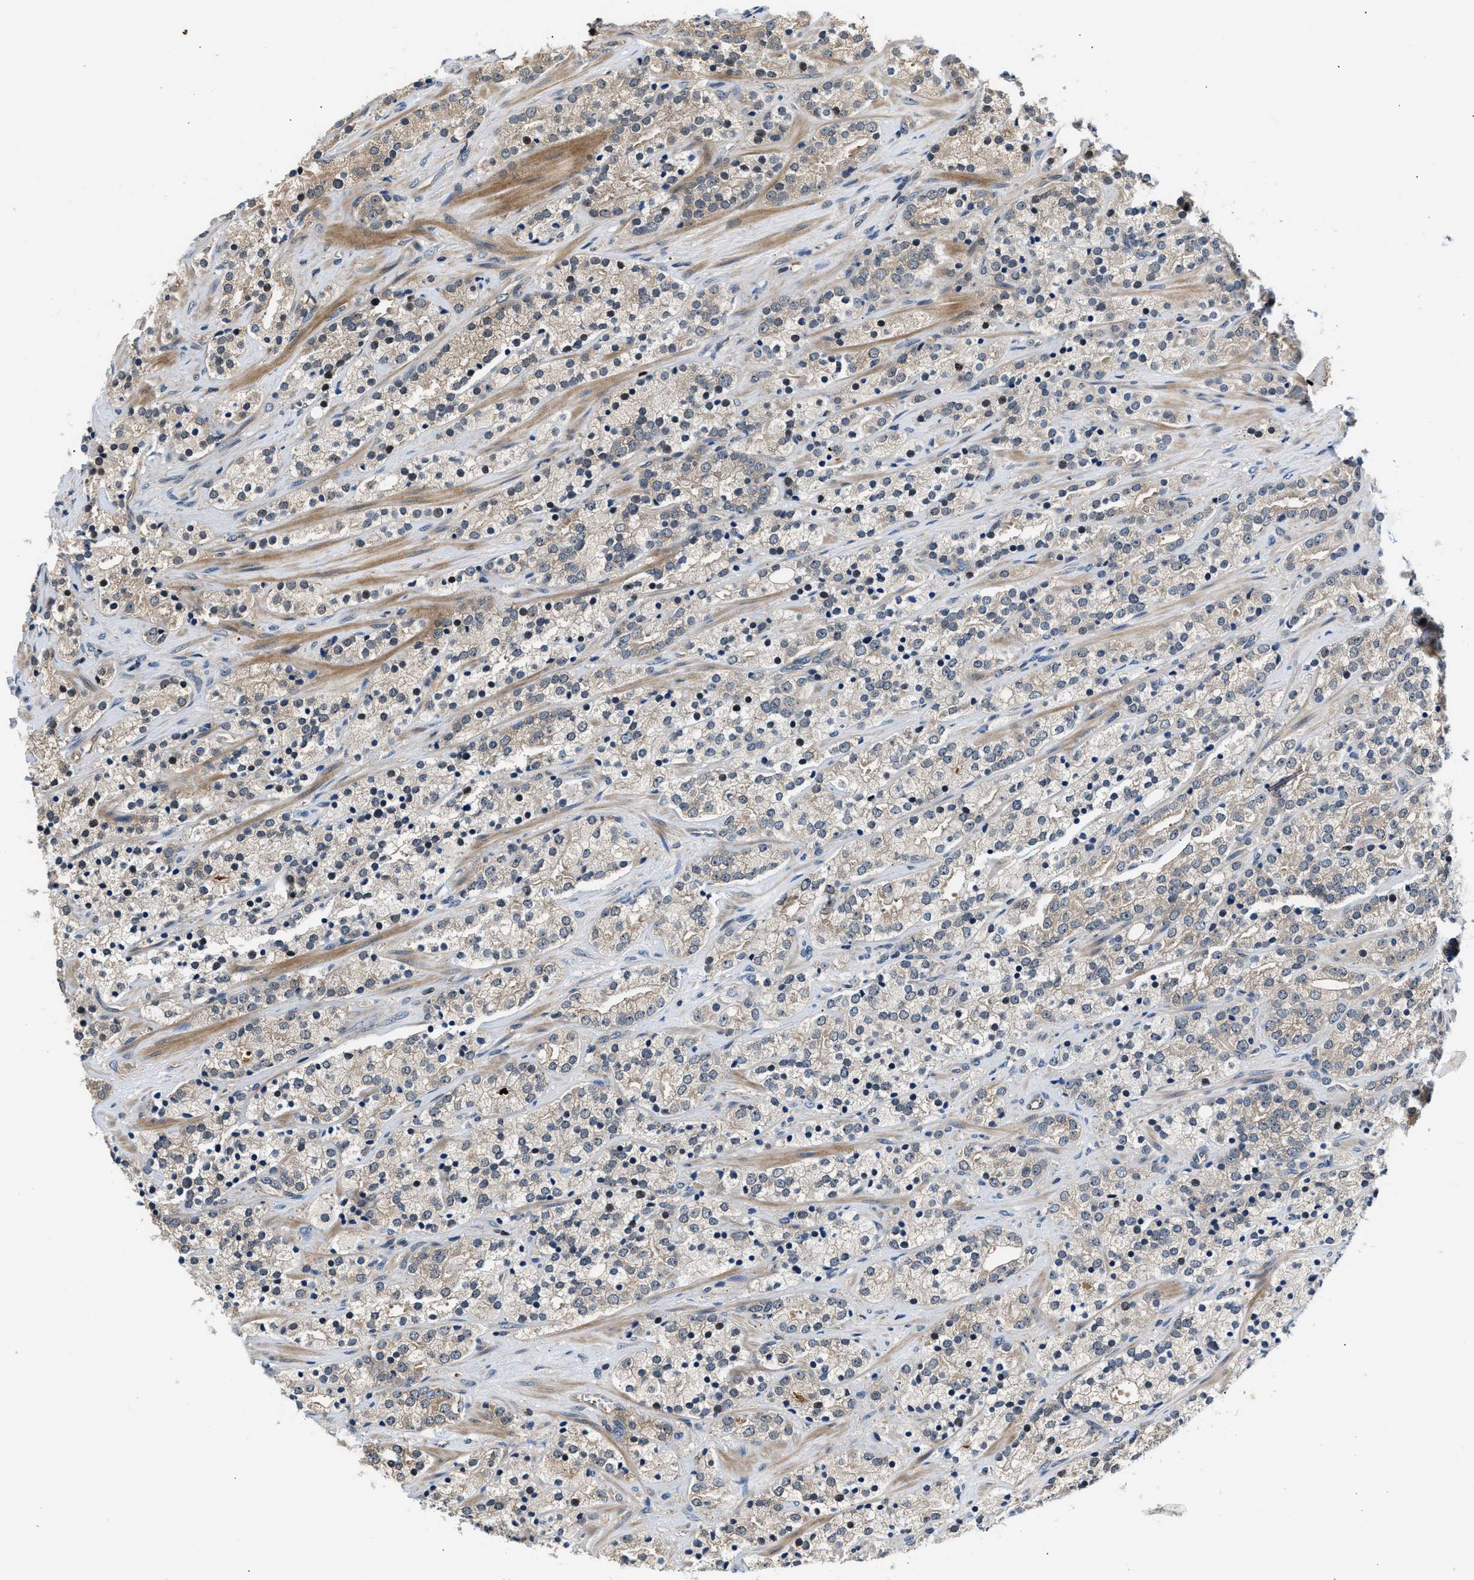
{"staining": {"intensity": "weak", "quantity": "25%-75%", "location": "cytoplasmic/membranous"}, "tissue": "prostate cancer", "cell_type": "Tumor cells", "image_type": "cancer", "snomed": [{"axis": "morphology", "description": "Adenocarcinoma, High grade"}, {"axis": "topography", "description": "Prostate"}], "caption": "Weak cytoplasmic/membranous staining for a protein is appreciated in about 25%-75% of tumor cells of prostate cancer using IHC.", "gene": "TUT7", "patient": {"sex": "male", "age": 71}}